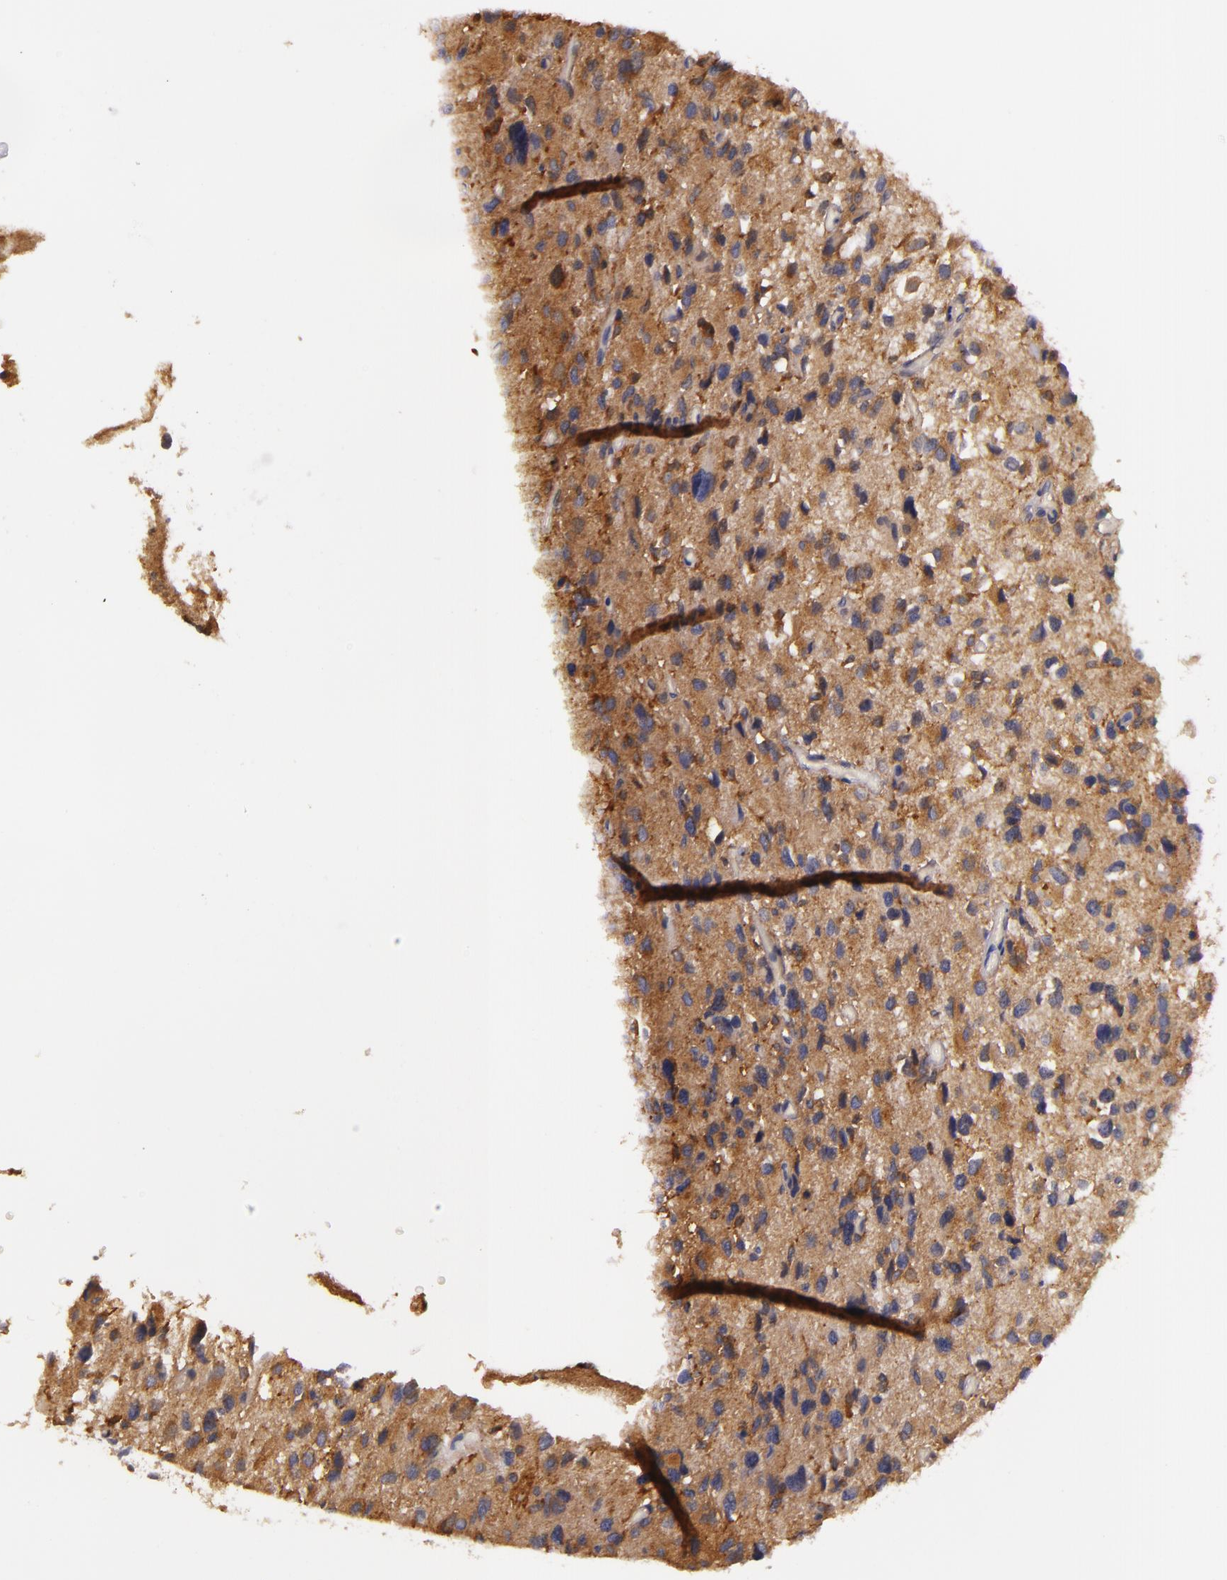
{"staining": {"intensity": "moderate", "quantity": ">75%", "location": "cytoplasmic/membranous"}, "tissue": "glioma", "cell_type": "Tumor cells", "image_type": "cancer", "snomed": [{"axis": "morphology", "description": "Glioma, malignant, High grade"}, {"axis": "topography", "description": "Brain"}], "caption": "A high-resolution image shows immunohistochemistry (IHC) staining of malignant glioma (high-grade), which displays moderate cytoplasmic/membranous expression in approximately >75% of tumor cells.", "gene": "TOM1", "patient": {"sex": "male", "age": 69}}